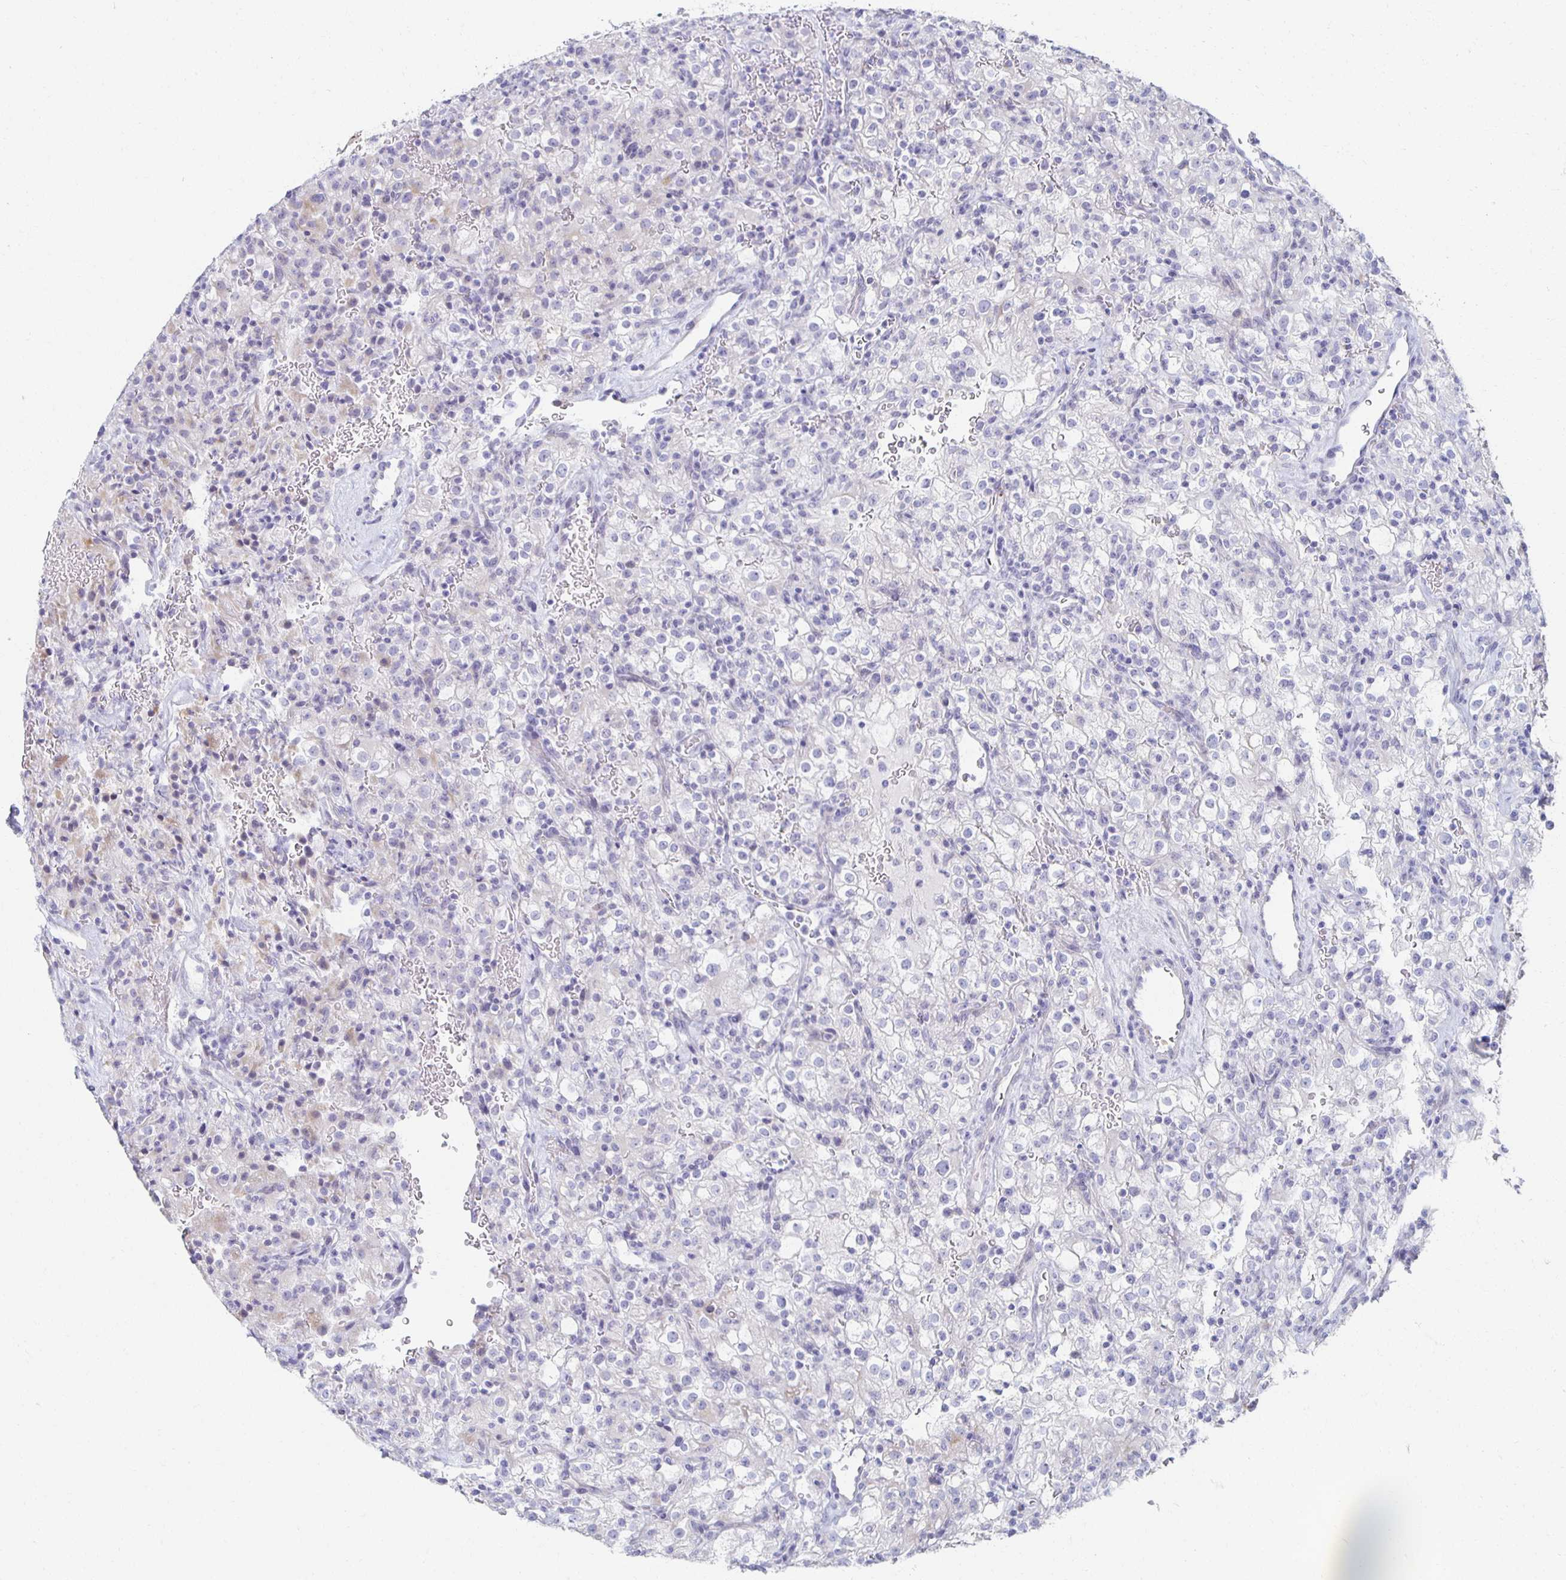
{"staining": {"intensity": "negative", "quantity": "none", "location": "none"}, "tissue": "renal cancer", "cell_type": "Tumor cells", "image_type": "cancer", "snomed": [{"axis": "morphology", "description": "Adenocarcinoma, NOS"}, {"axis": "topography", "description": "Kidney"}], "caption": "DAB immunohistochemical staining of renal adenocarcinoma reveals no significant expression in tumor cells.", "gene": "TEX44", "patient": {"sex": "female", "age": 74}}